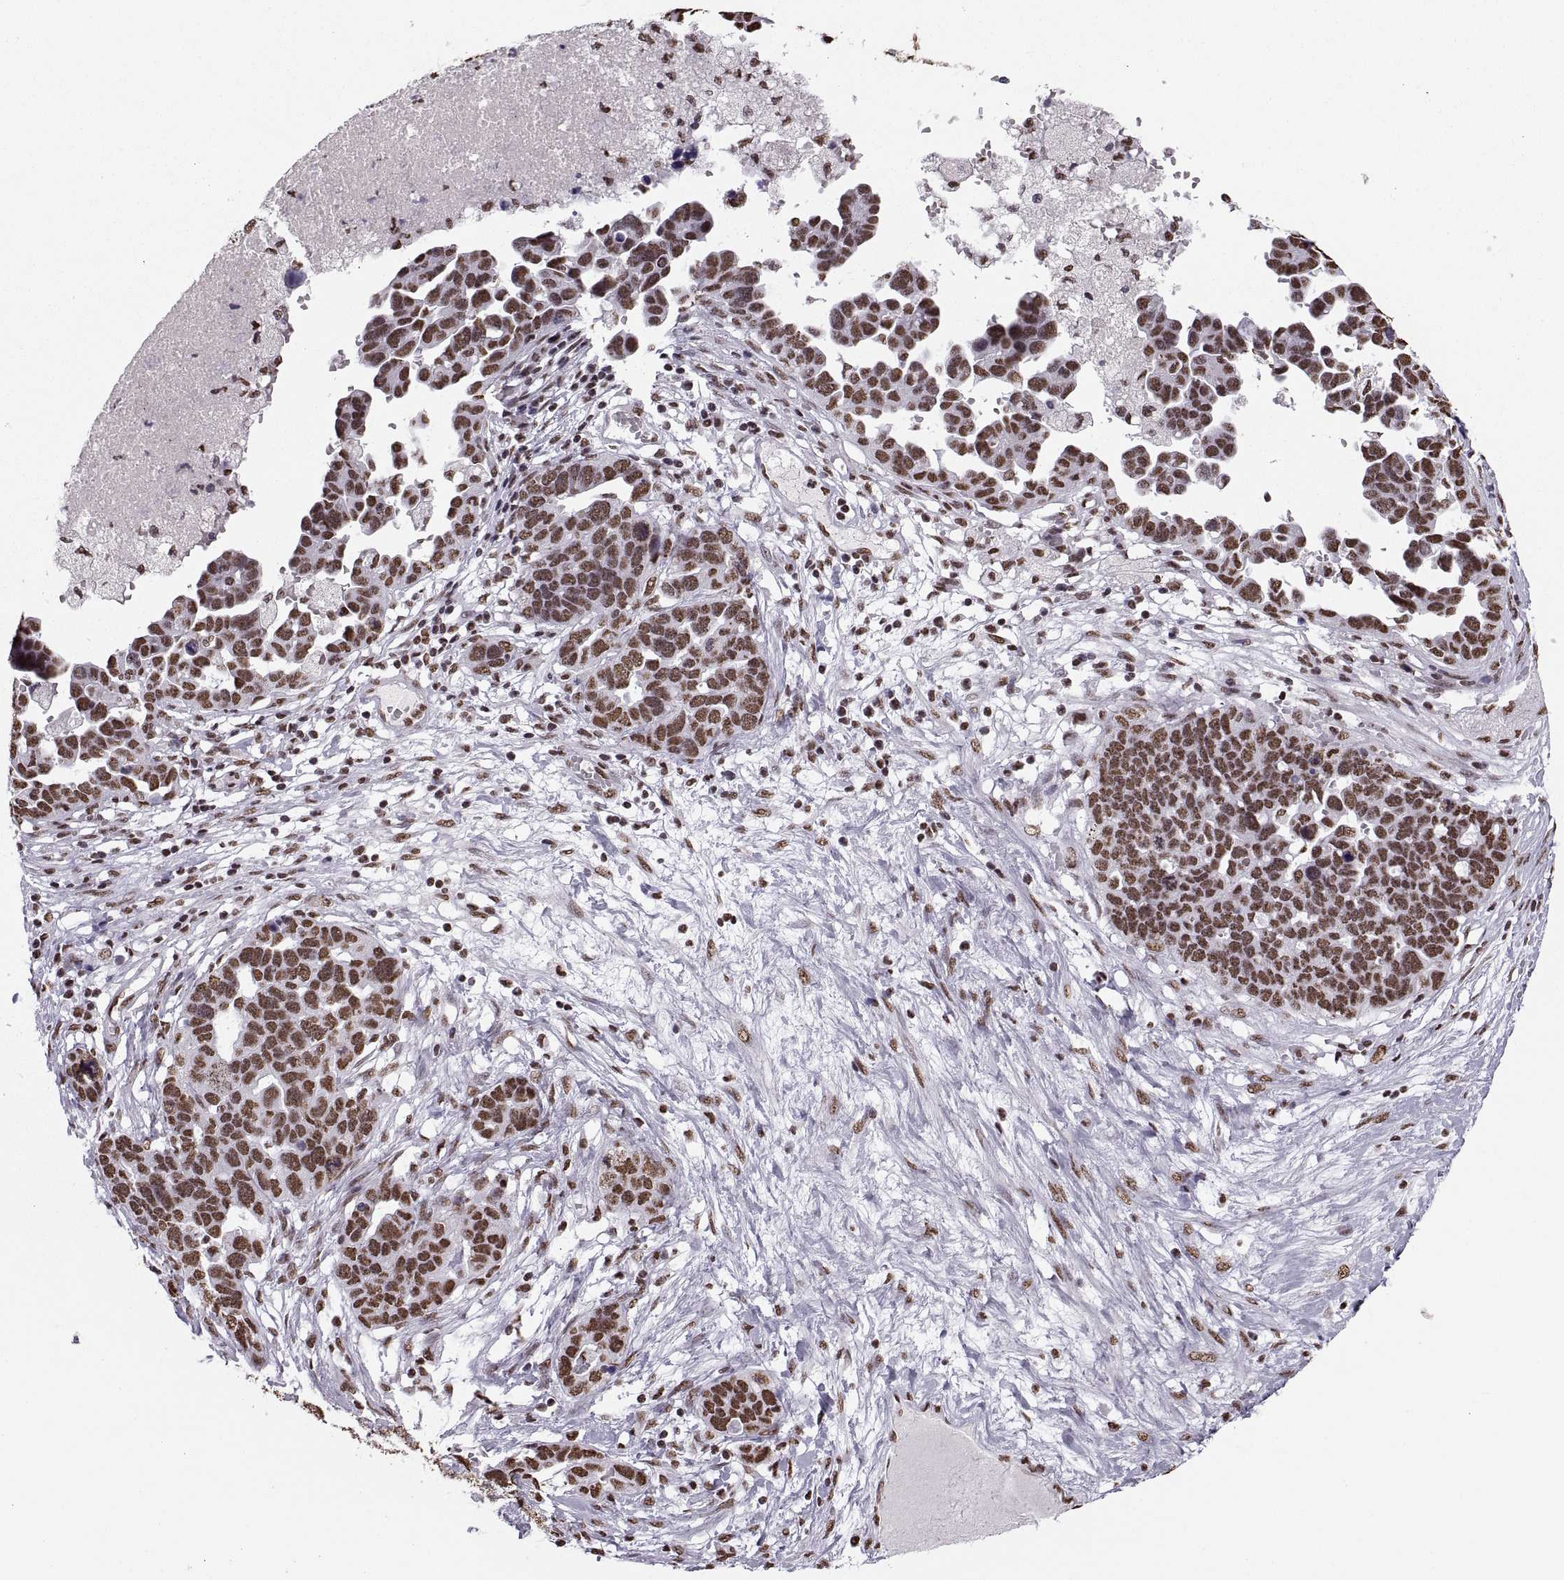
{"staining": {"intensity": "strong", "quantity": ">75%", "location": "nuclear"}, "tissue": "ovarian cancer", "cell_type": "Tumor cells", "image_type": "cancer", "snomed": [{"axis": "morphology", "description": "Cystadenocarcinoma, serous, NOS"}, {"axis": "topography", "description": "Ovary"}], "caption": "IHC of ovarian serous cystadenocarcinoma displays high levels of strong nuclear staining in about >75% of tumor cells.", "gene": "SNAI1", "patient": {"sex": "female", "age": 54}}